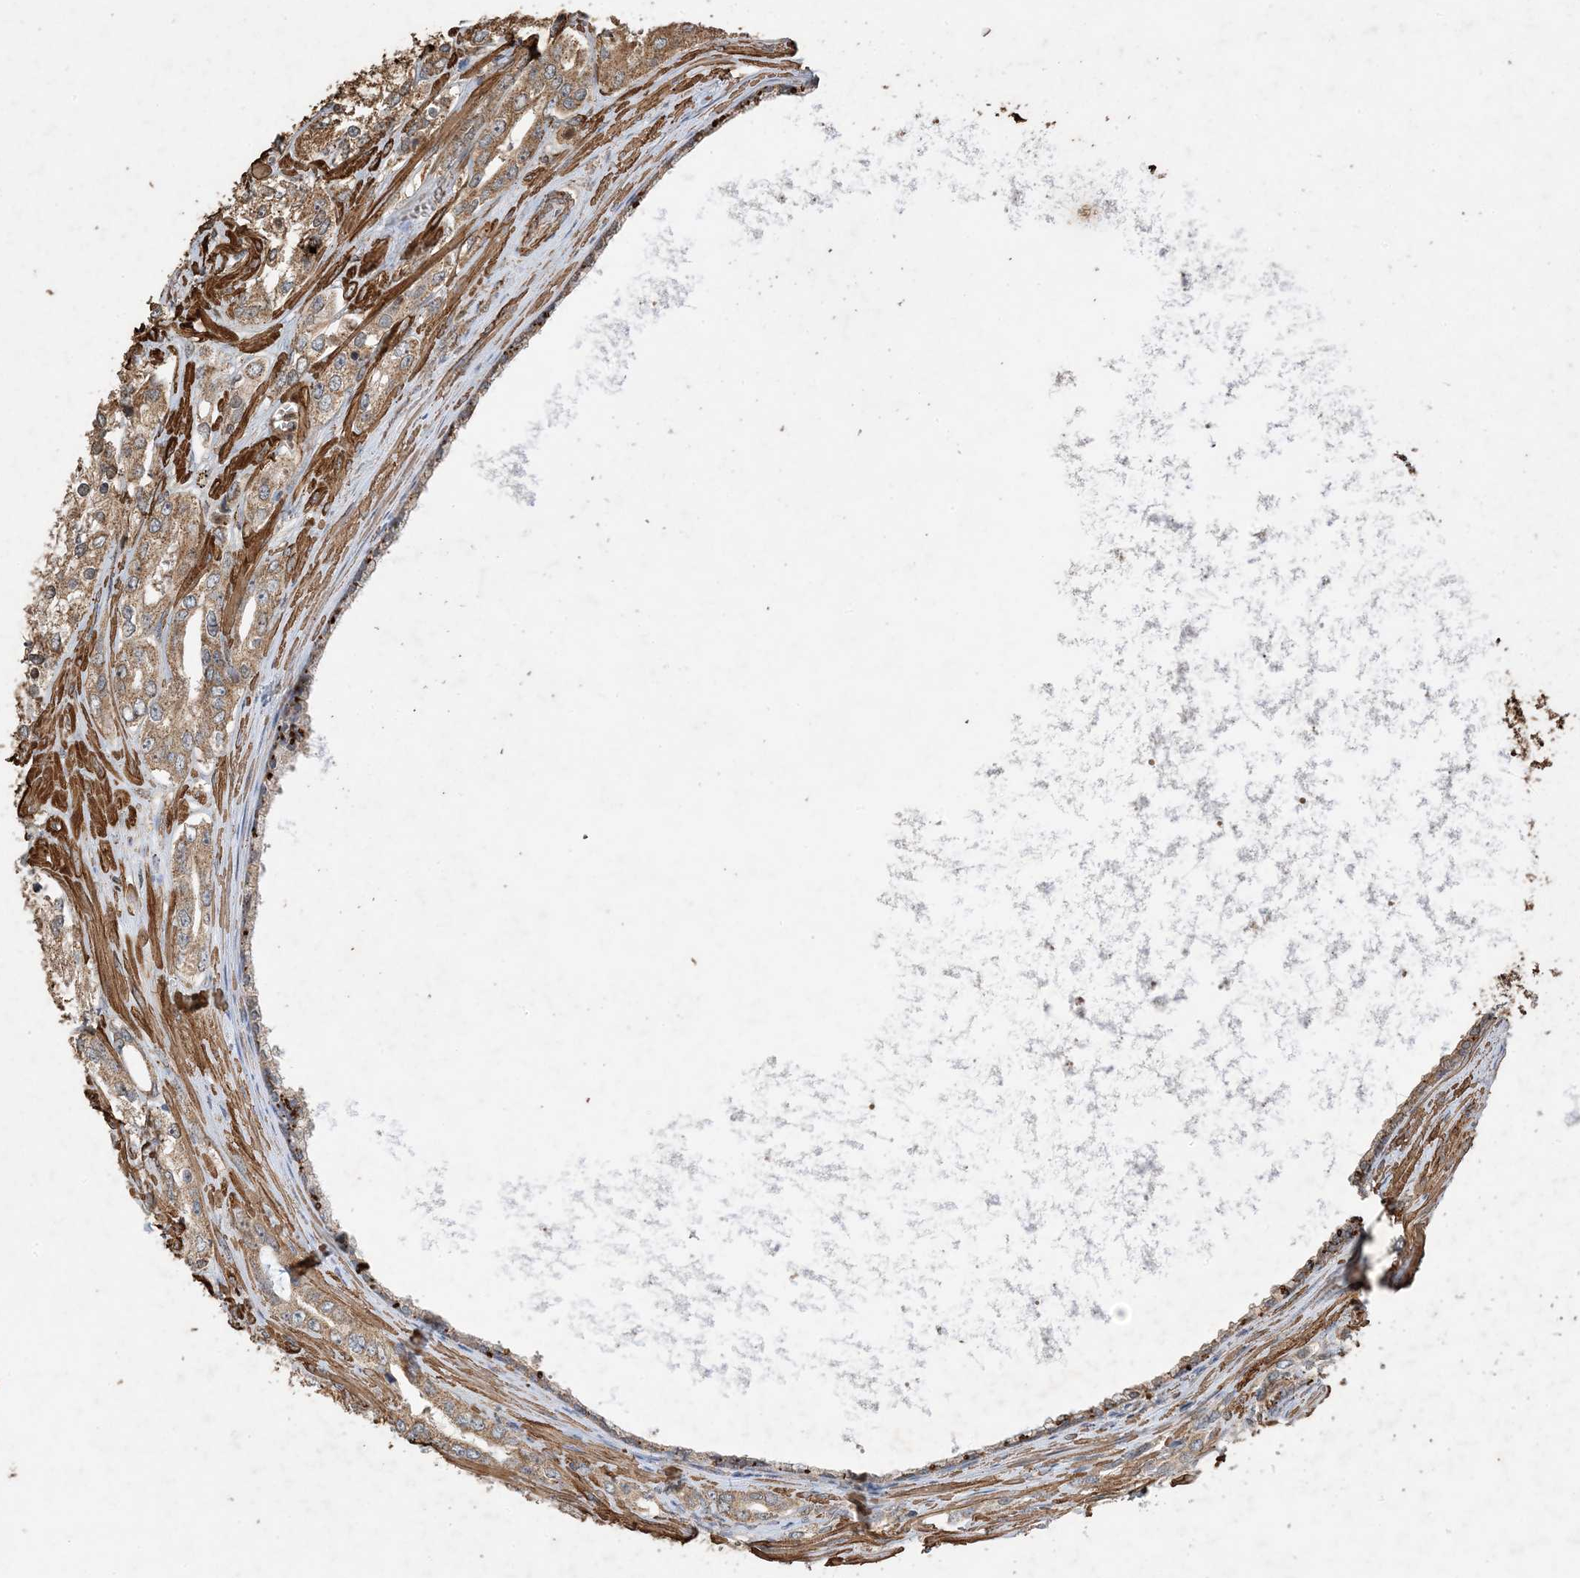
{"staining": {"intensity": "moderate", "quantity": ">75%", "location": "cytoplasmic/membranous"}, "tissue": "prostate cancer", "cell_type": "Tumor cells", "image_type": "cancer", "snomed": [{"axis": "morphology", "description": "Adenocarcinoma, High grade"}, {"axis": "topography", "description": "Prostate"}], "caption": "This micrograph reveals IHC staining of prostate cancer (high-grade adenocarcinoma), with medium moderate cytoplasmic/membranous expression in approximately >75% of tumor cells.", "gene": "HPS4", "patient": {"sex": "male", "age": 66}}